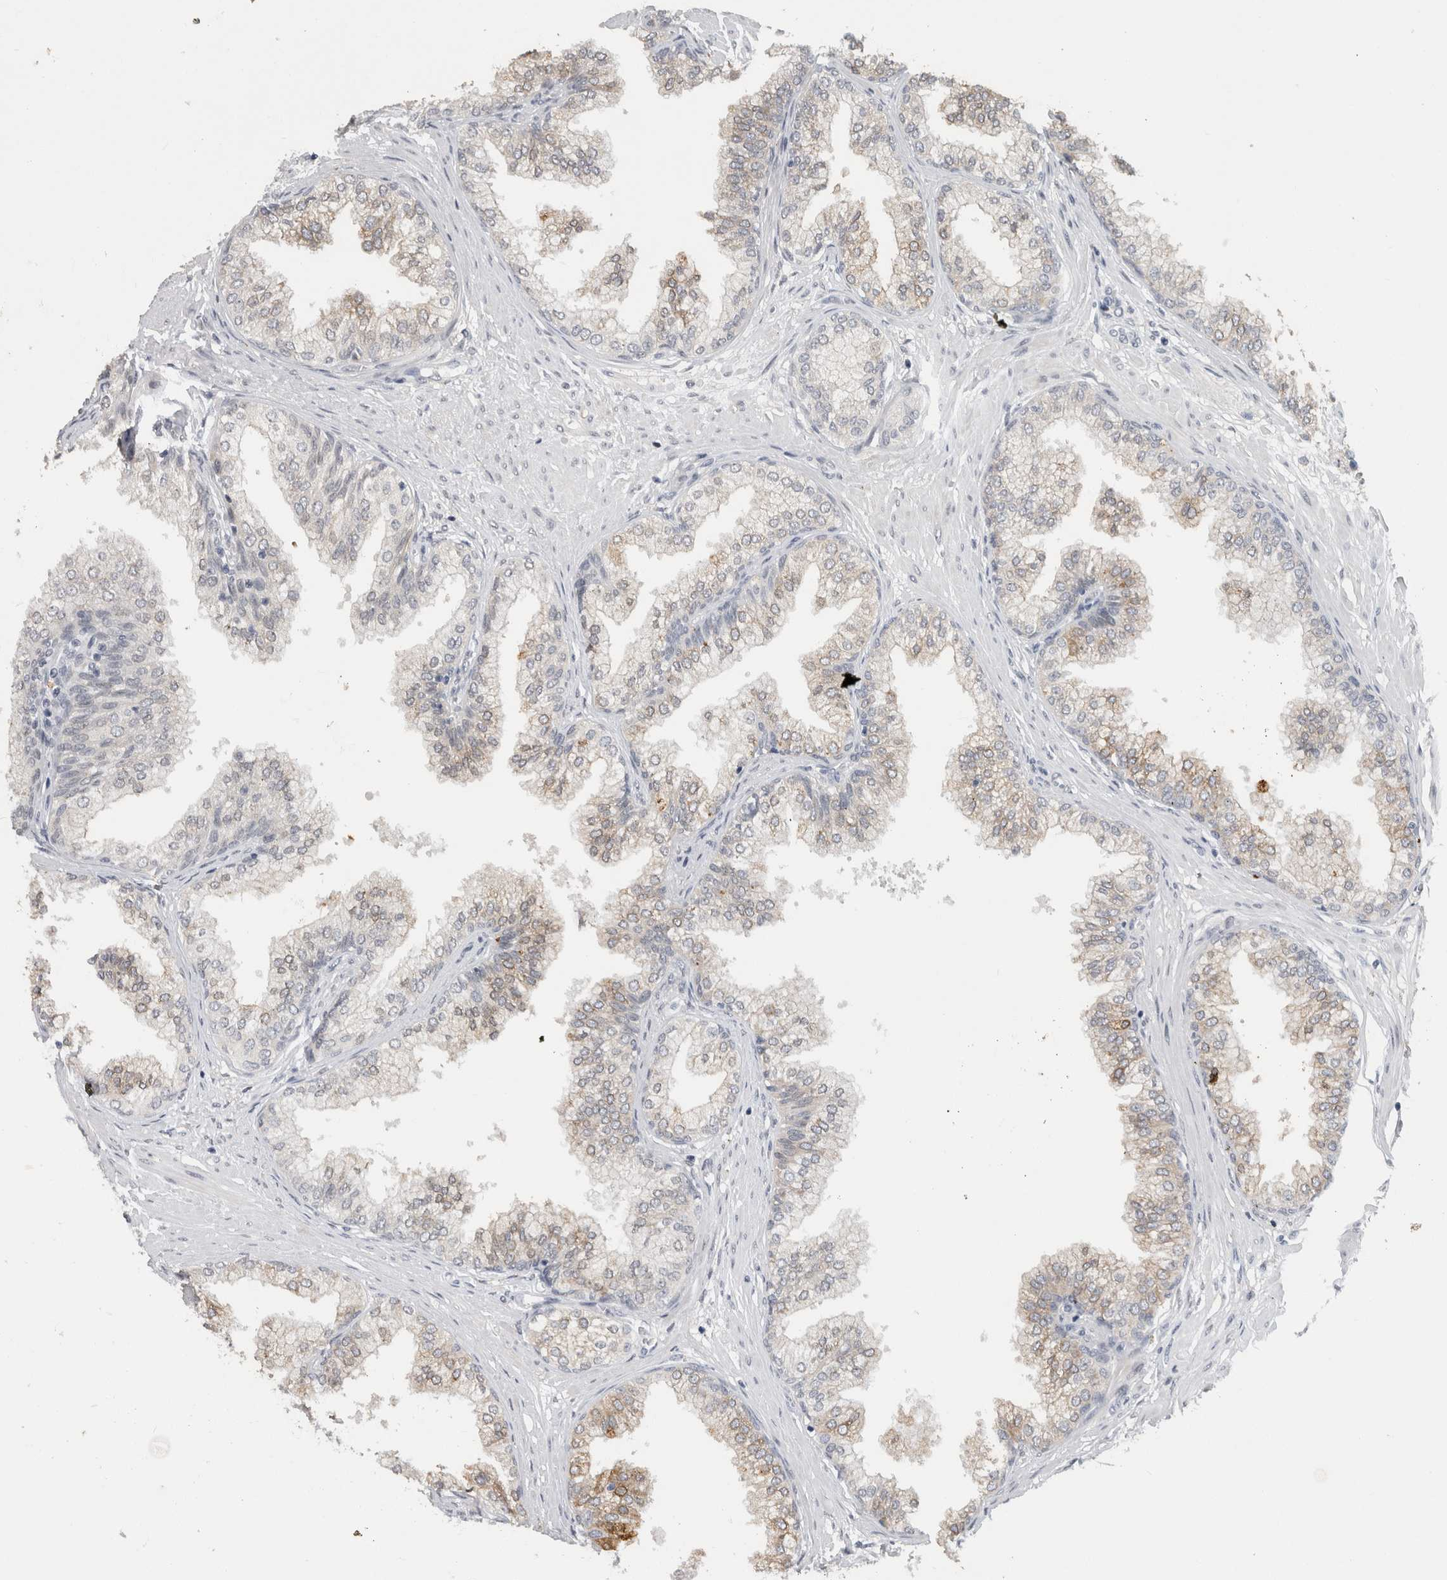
{"staining": {"intensity": "weak", "quantity": "<25%", "location": "cytoplasmic/membranous"}, "tissue": "prostate", "cell_type": "Glandular cells", "image_type": "normal", "snomed": [{"axis": "morphology", "description": "Normal tissue, NOS"}, {"axis": "morphology", "description": "Urothelial carcinoma, Low grade"}, {"axis": "topography", "description": "Urinary bladder"}, {"axis": "topography", "description": "Prostate"}], "caption": "Glandular cells show no significant staining in unremarkable prostate. (DAB (3,3'-diaminobenzidine) immunohistochemistry, high magnification).", "gene": "PRXL2A", "patient": {"sex": "male", "age": 60}}